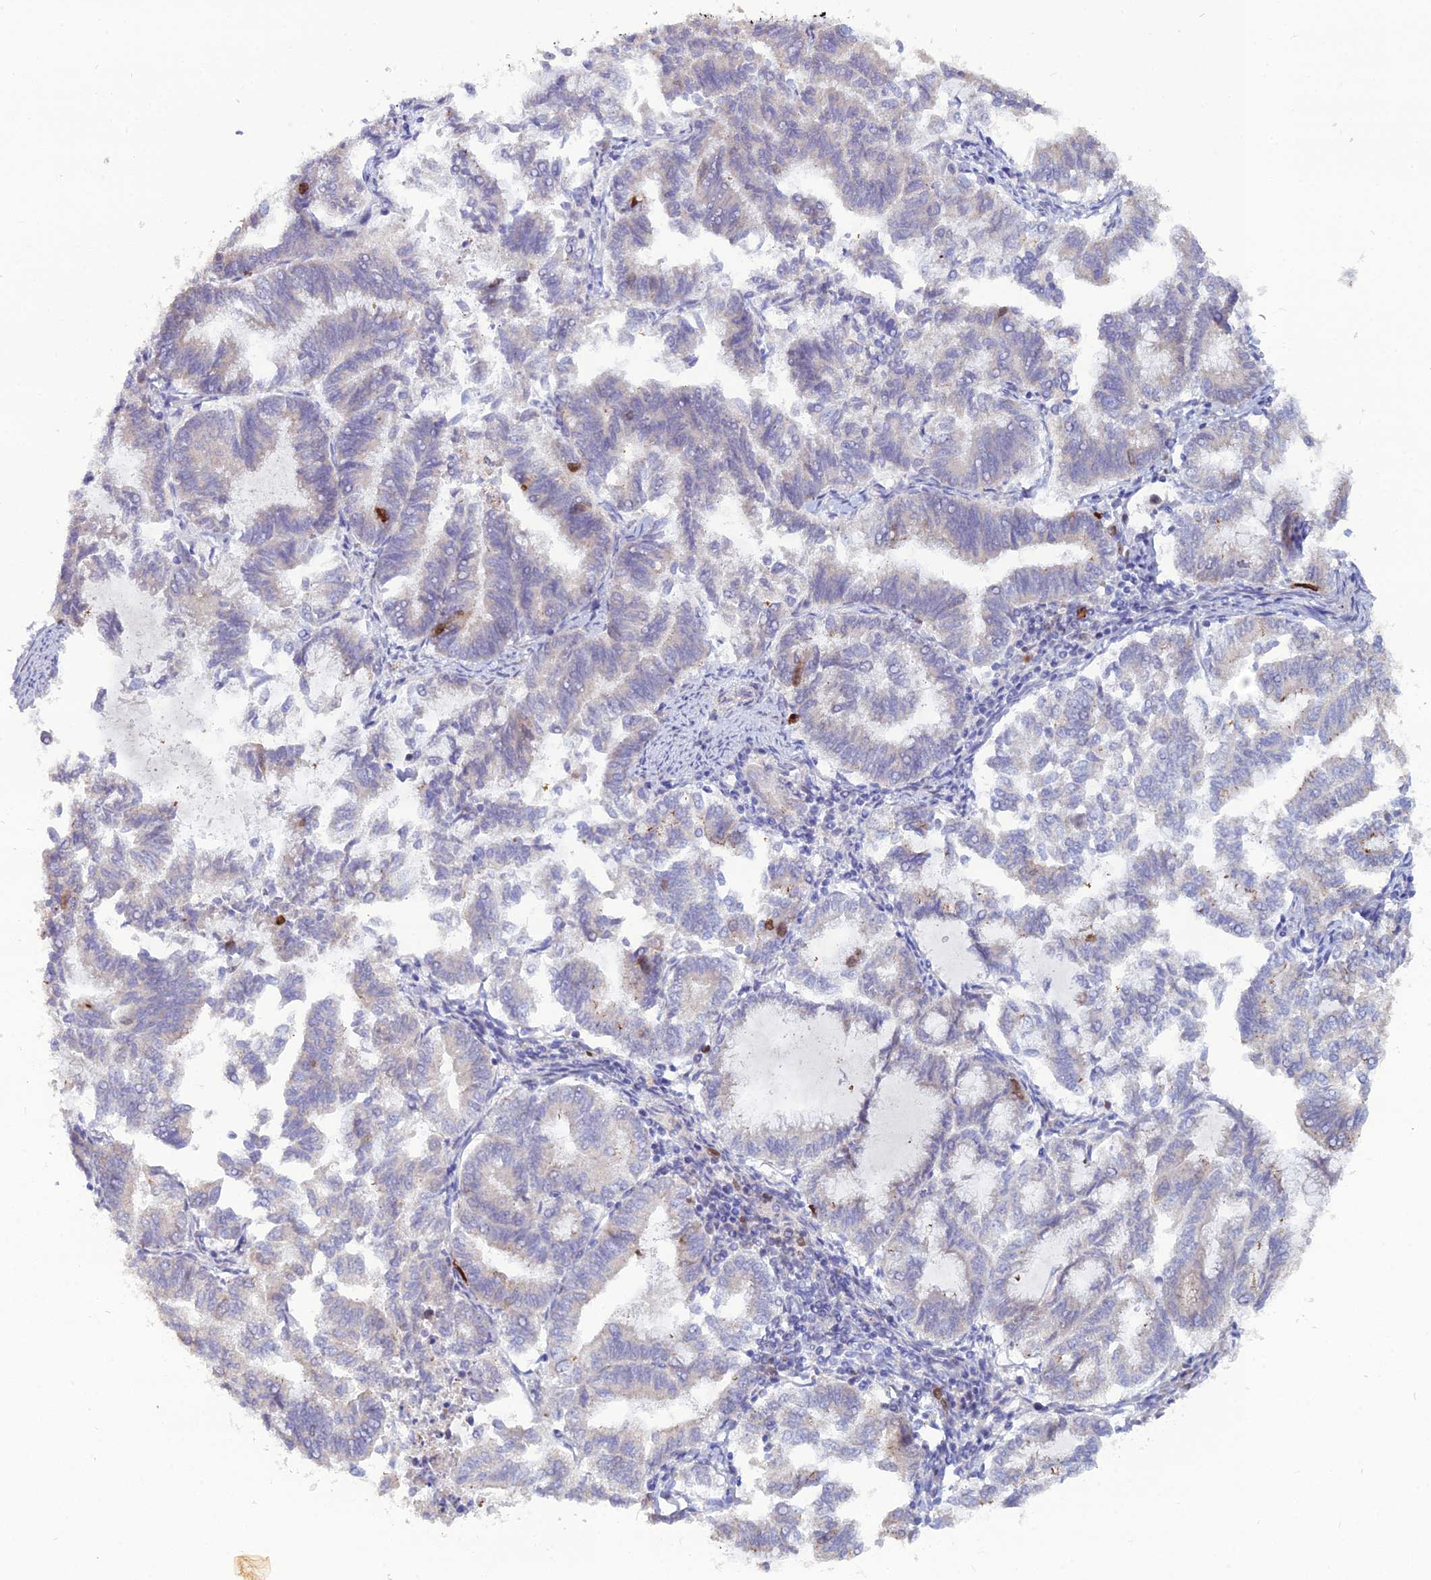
{"staining": {"intensity": "moderate", "quantity": "<25%", "location": "cytoplasmic/membranous,nuclear"}, "tissue": "endometrial cancer", "cell_type": "Tumor cells", "image_type": "cancer", "snomed": [{"axis": "morphology", "description": "Adenocarcinoma, NOS"}, {"axis": "topography", "description": "Endometrium"}], "caption": "DAB (3,3'-diaminobenzidine) immunohistochemical staining of endometrial cancer demonstrates moderate cytoplasmic/membranous and nuclear protein staining in about <25% of tumor cells.", "gene": "NUSAP1", "patient": {"sex": "female", "age": 79}}